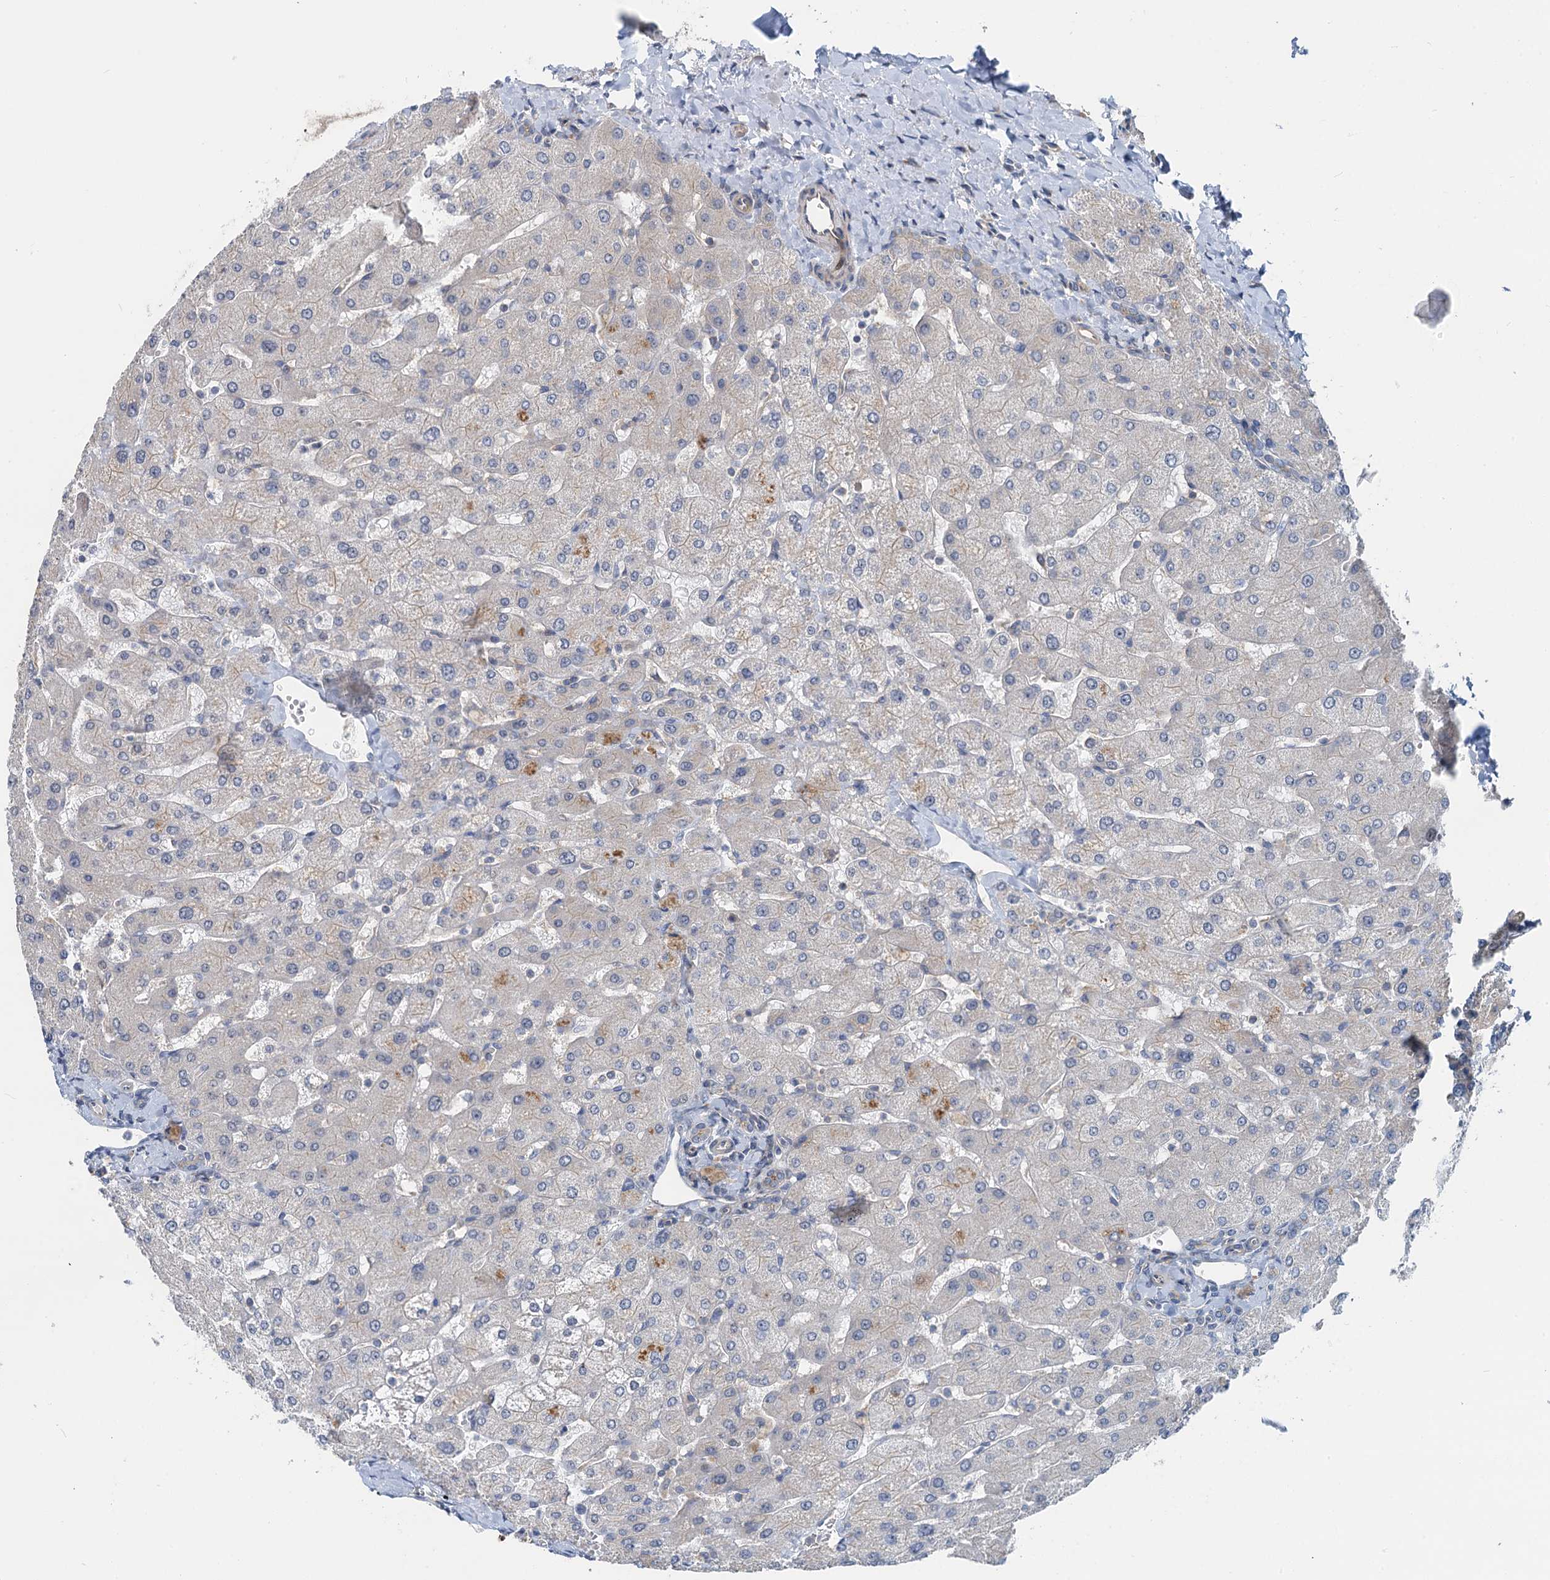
{"staining": {"intensity": "negative", "quantity": "none", "location": "none"}, "tissue": "liver", "cell_type": "Cholangiocytes", "image_type": "normal", "snomed": [{"axis": "morphology", "description": "Normal tissue, NOS"}, {"axis": "topography", "description": "Liver"}], "caption": "A high-resolution micrograph shows immunohistochemistry staining of benign liver, which displays no significant positivity in cholangiocytes.", "gene": "ANKRD26", "patient": {"sex": "male", "age": 55}}